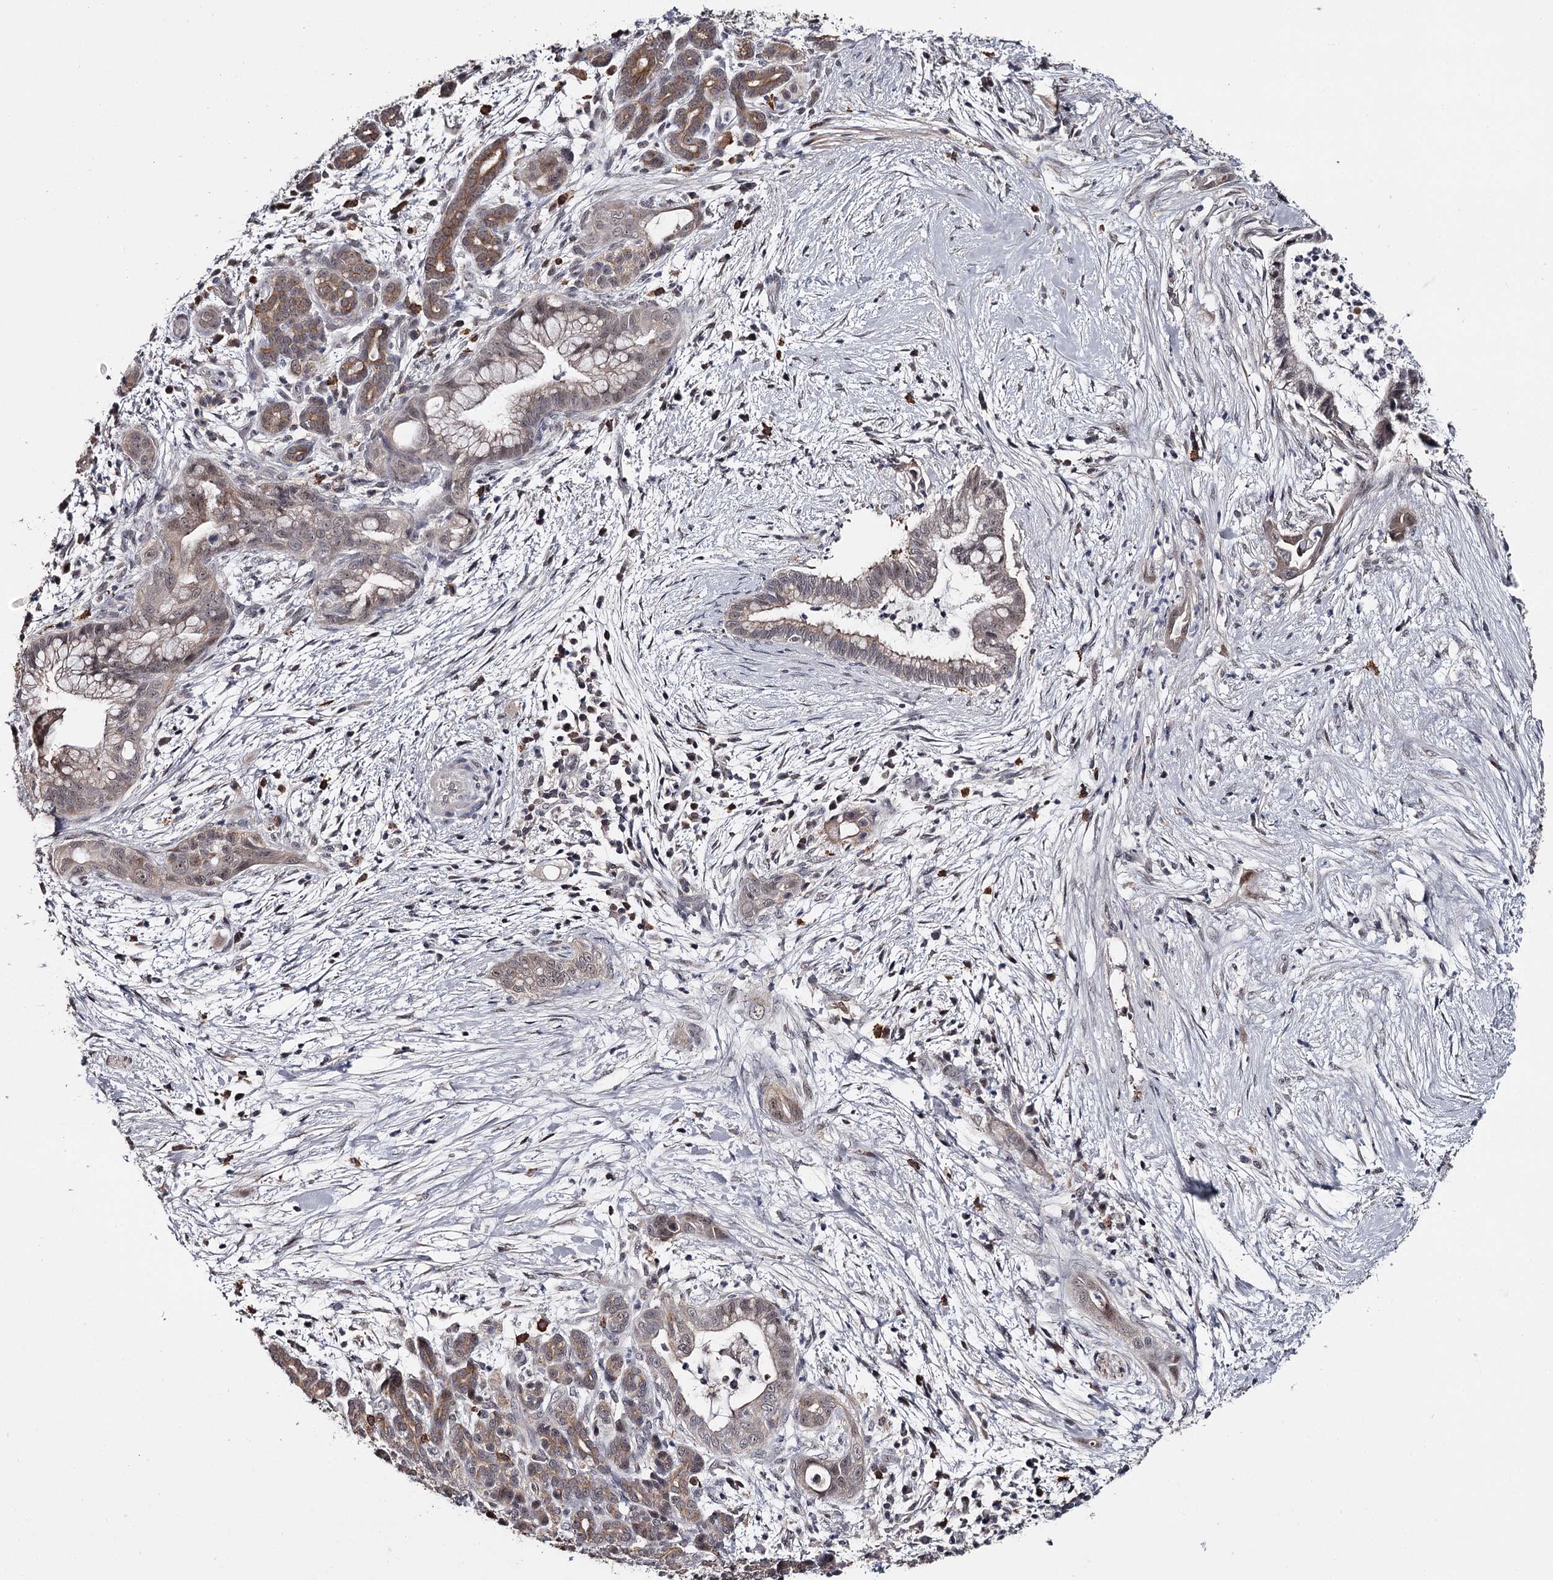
{"staining": {"intensity": "weak", "quantity": ">75%", "location": "cytoplasmic/membranous,nuclear"}, "tissue": "pancreatic cancer", "cell_type": "Tumor cells", "image_type": "cancer", "snomed": [{"axis": "morphology", "description": "Adenocarcinoma, NOS"}, {"axis": "topography", "description": "Pancreas"}], "caption": "A brown stain shows weak cytoplasmic/membranous and nuclear expression of a protein in pancreatic cancer tumor cells.", "gene": "GTSF1", "patient": {"sex": "male", "age": 59}}